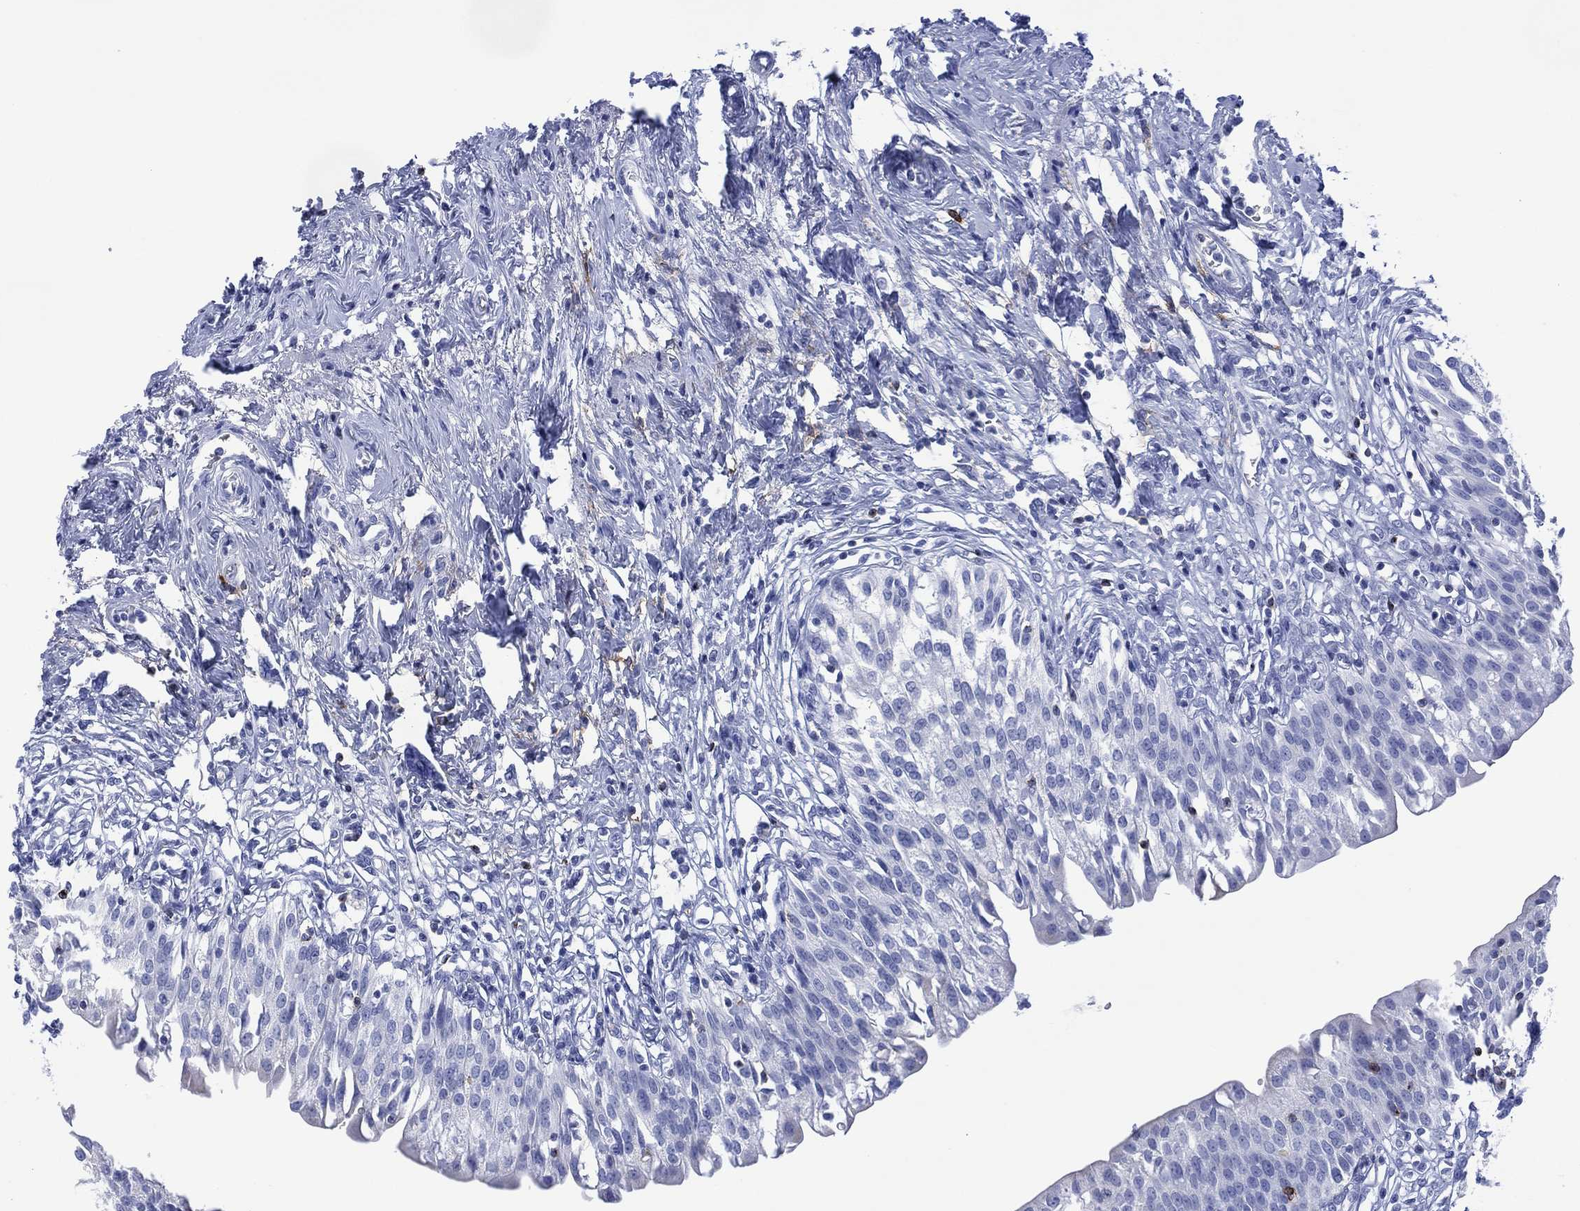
{"staining": {"intensity": "negative", "quantity": "none", "location": "none"}, "tissue": "urinary bladder", "cell_type": "Urothelial cells", "image_type": "normal", "snomed": [{"axis": "morphology", "description": "Normal tissue, NOS"}, {"axis": "topography", "description": "Urinary bladder"}], "caption": "Urinary bladder was stained to show a protein in brown. There is no significant positivity in urothelial cells. (Stains: DAB immunohistochemistry with hematoxylin counter stain, Microscopy: brightfield microscopy at high magnification).", "gene": "DPP4", "patient": {"sex": "male", "age": 76}}